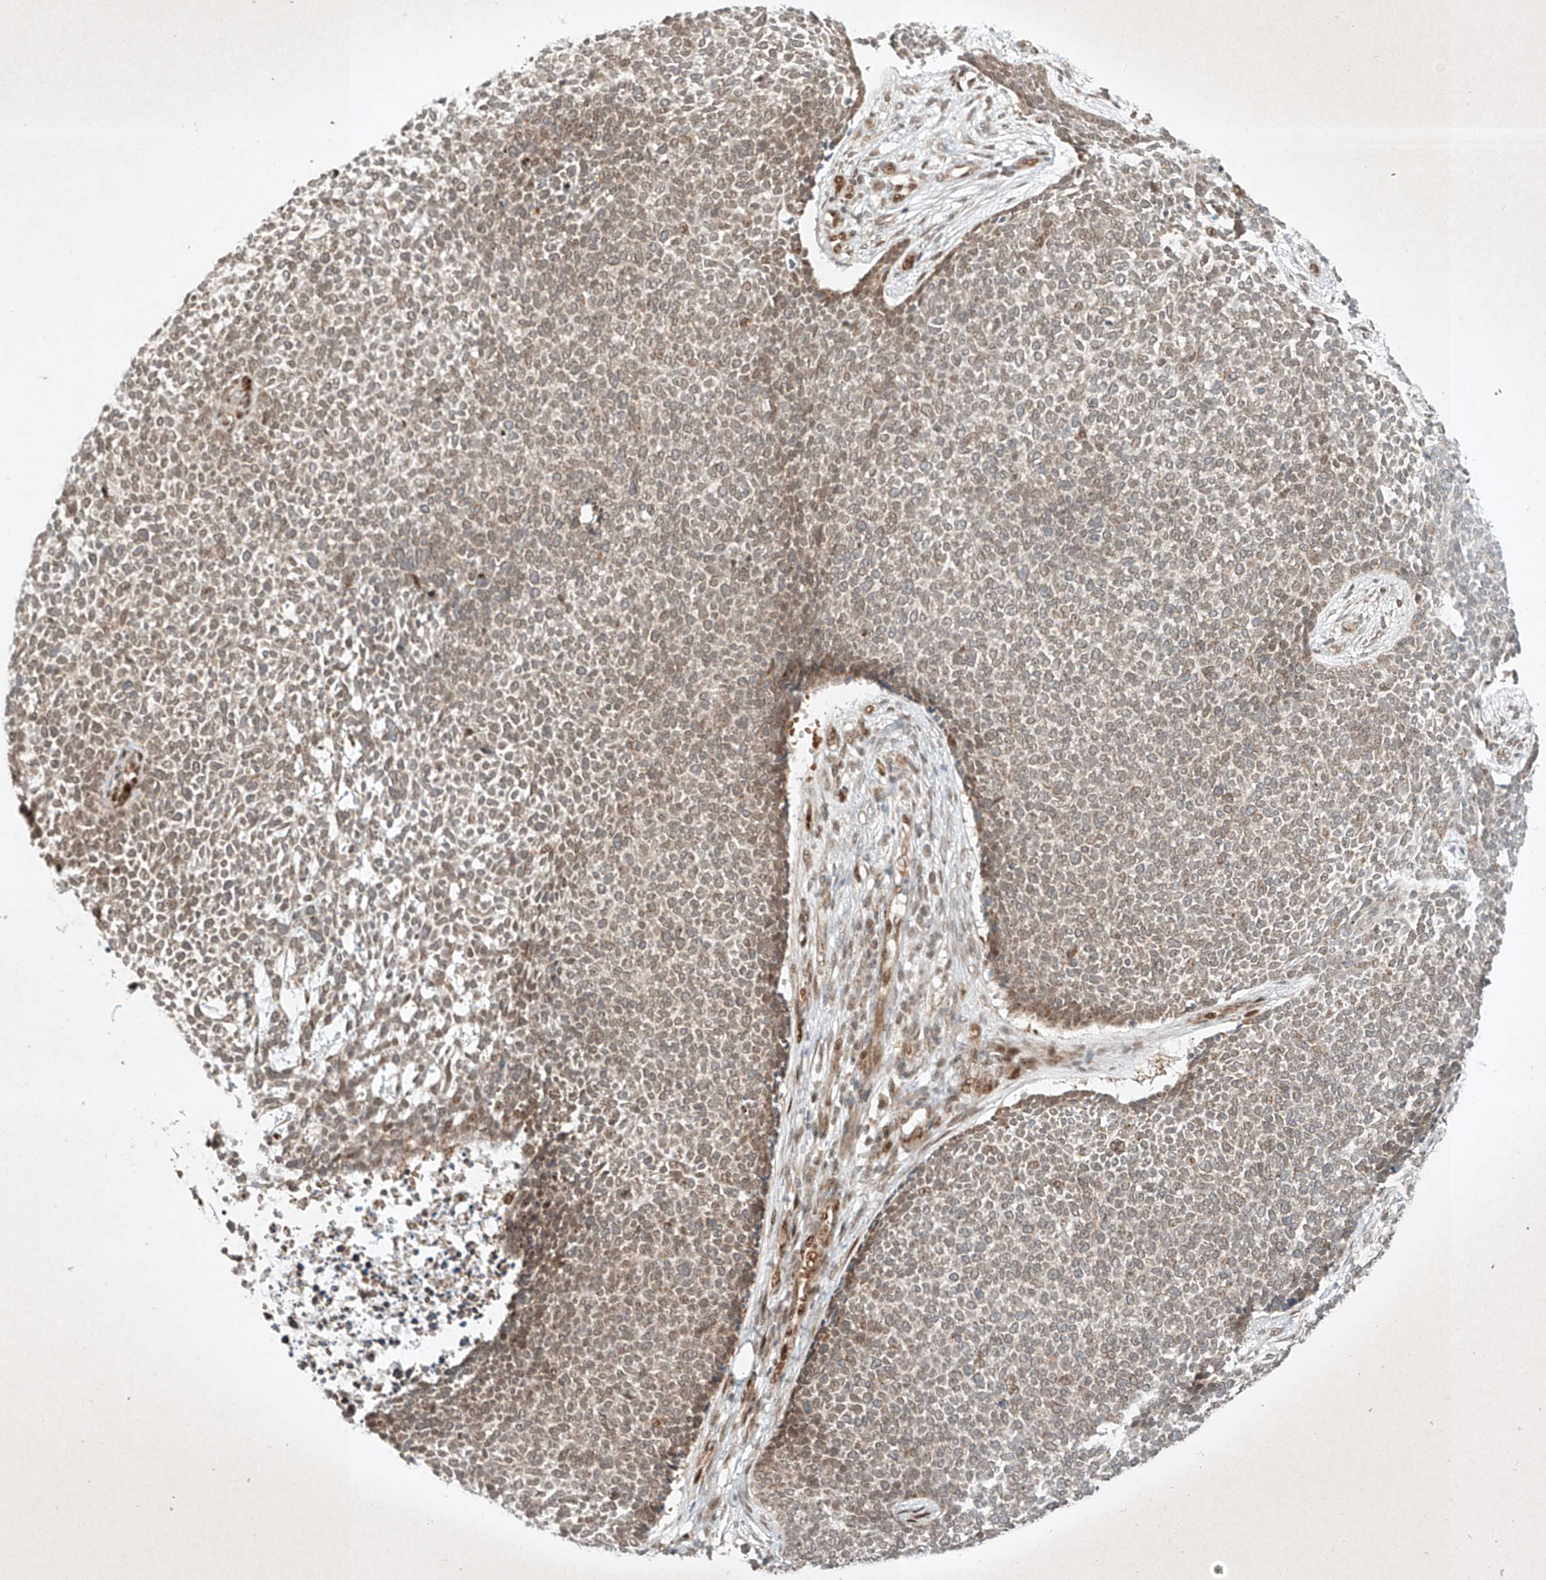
{"staining": {"intensity": "weak", "quantity": ">75%", "location": "nuclear"}, "tissue": "skin cancer", "cell_type": "Tumor cells", "image_type": "cancer", "snomed": [{"axis": "morphology", "description": "Basal cell carcinoma"}, {"axis": "topography", "description": "Skin"}], "caption": "The histopathology image demonstrates a brown stain indicating the presence of a protein in the nuclear of tumor cells in skin basal cell carcinoma.", "gene": "EPG5", "patient": {"sex": "female", "age": 84}}